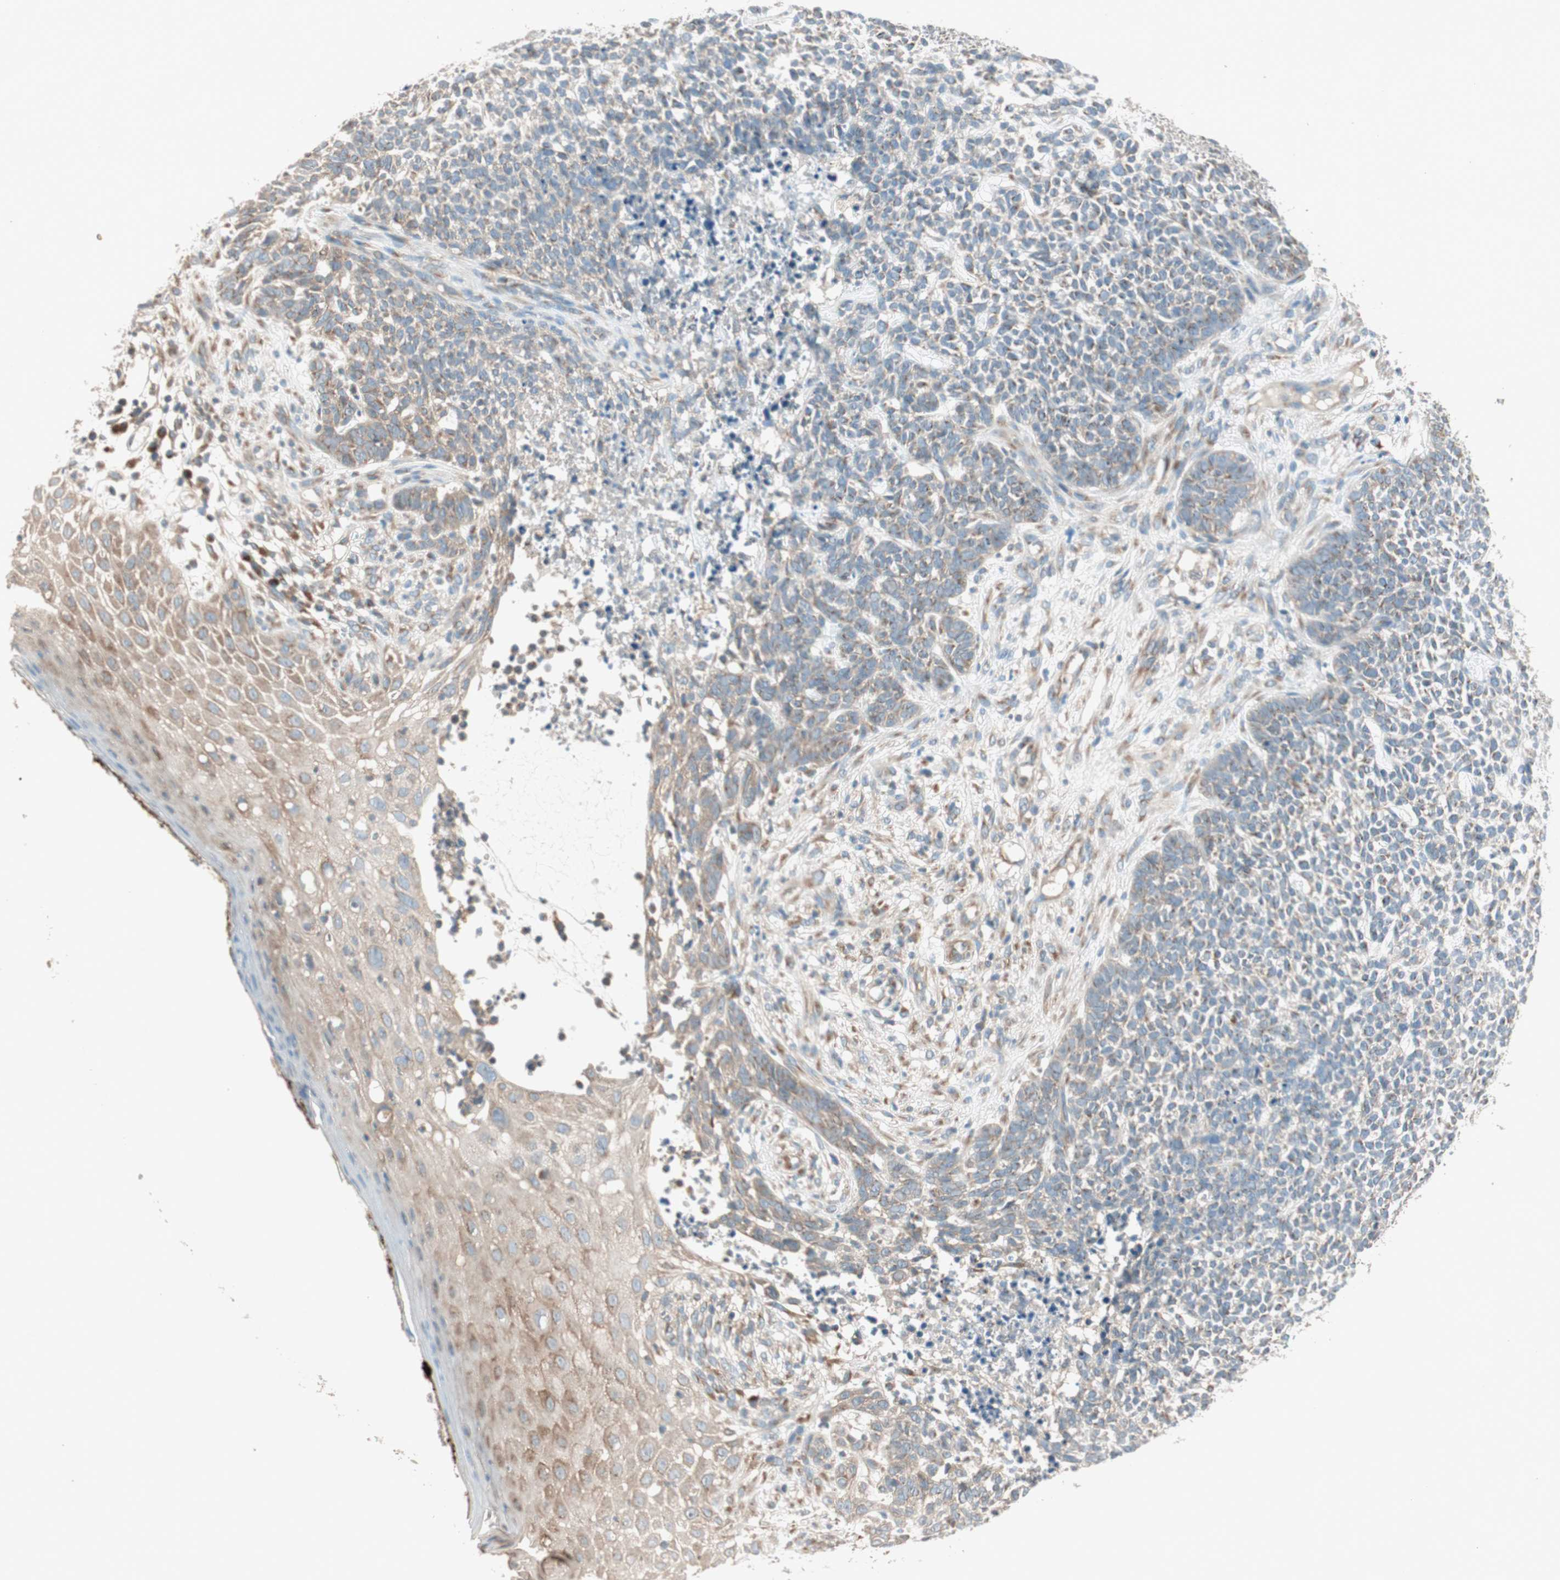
{"staining": {"intensity": "weak", "quantity": "<25%", "location": "cytoplasmic/membranous"}, "tissue": "skin cancer", "cell_type": "Tumor cells", "image_type": "cancer", "snomed": [{"axis": "morphology", "description": "Basal cell carcinoma"}, {"axis": "topography", "description": "Skin"}], "caption": "The immunohistochemistry (IHC) histopathology image has no significant expression in tumor cells of basal cell carcinoma (skin) tissue.", "gene": "SEC16A", "patient": {"sex": "female", "age": 84}}